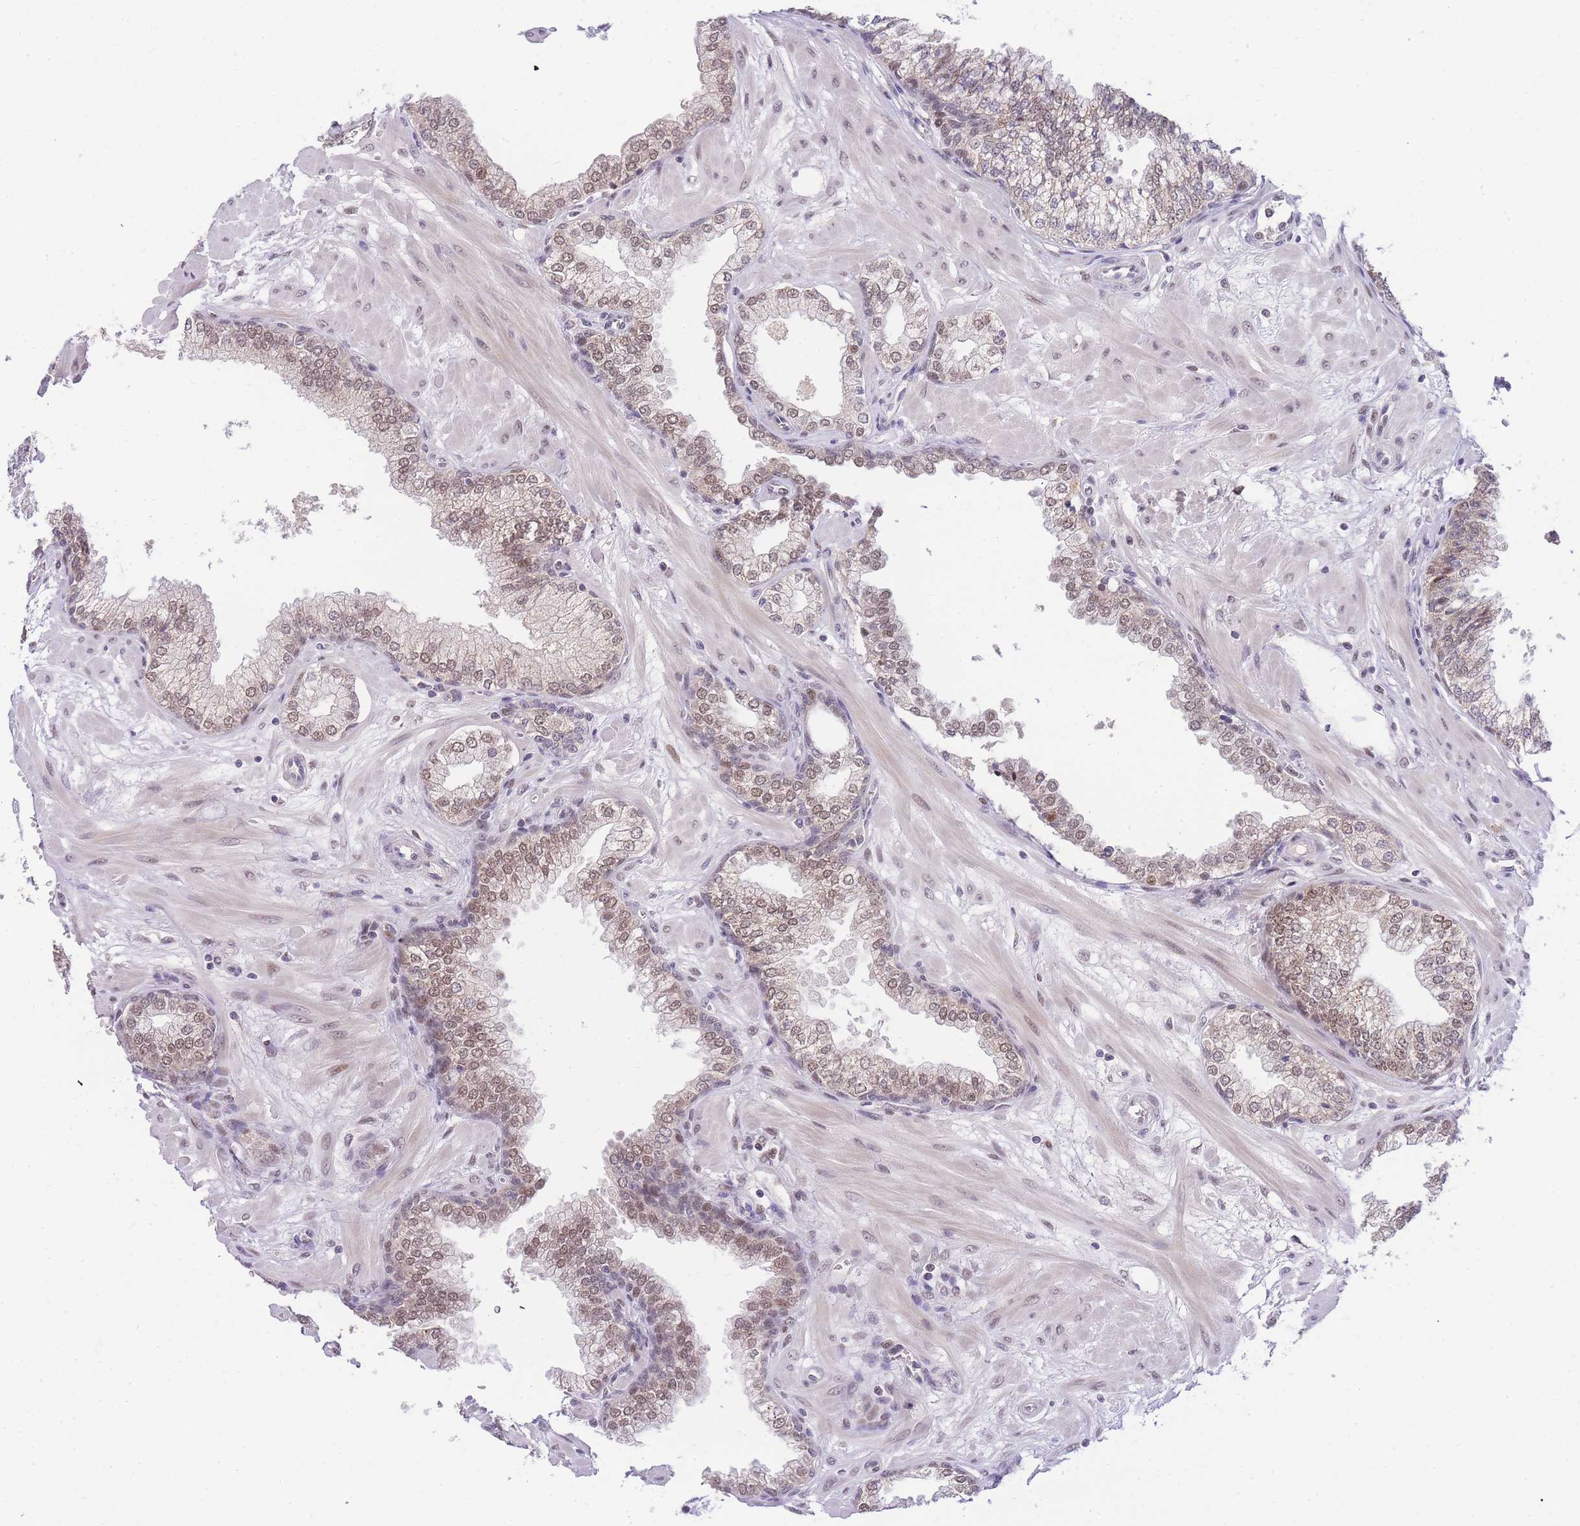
{"staining": {"intensity": "weak", "quantity": ">75%", "location": "nuclear"}, "tissue": "prostate", "cell_type": "Glandular cells", "image_type": "normal", "snomed": [{"axis": "morphology", "description": "Normal tissue, NOS"}, {"axis": "morphology", "description": "Urothelial carcinoma, Low grade"}, {"axis": "topography", "description": "Urinary bladder"}, {"axis": "topography", "description": "Prostate"}], "caption": "Glandular cells show low levels of weak nuclear expression in about >75% of cells in unremarkable human prostate.", "gene": "PUS10", "patient": {"sex": "male", "age": 60}}